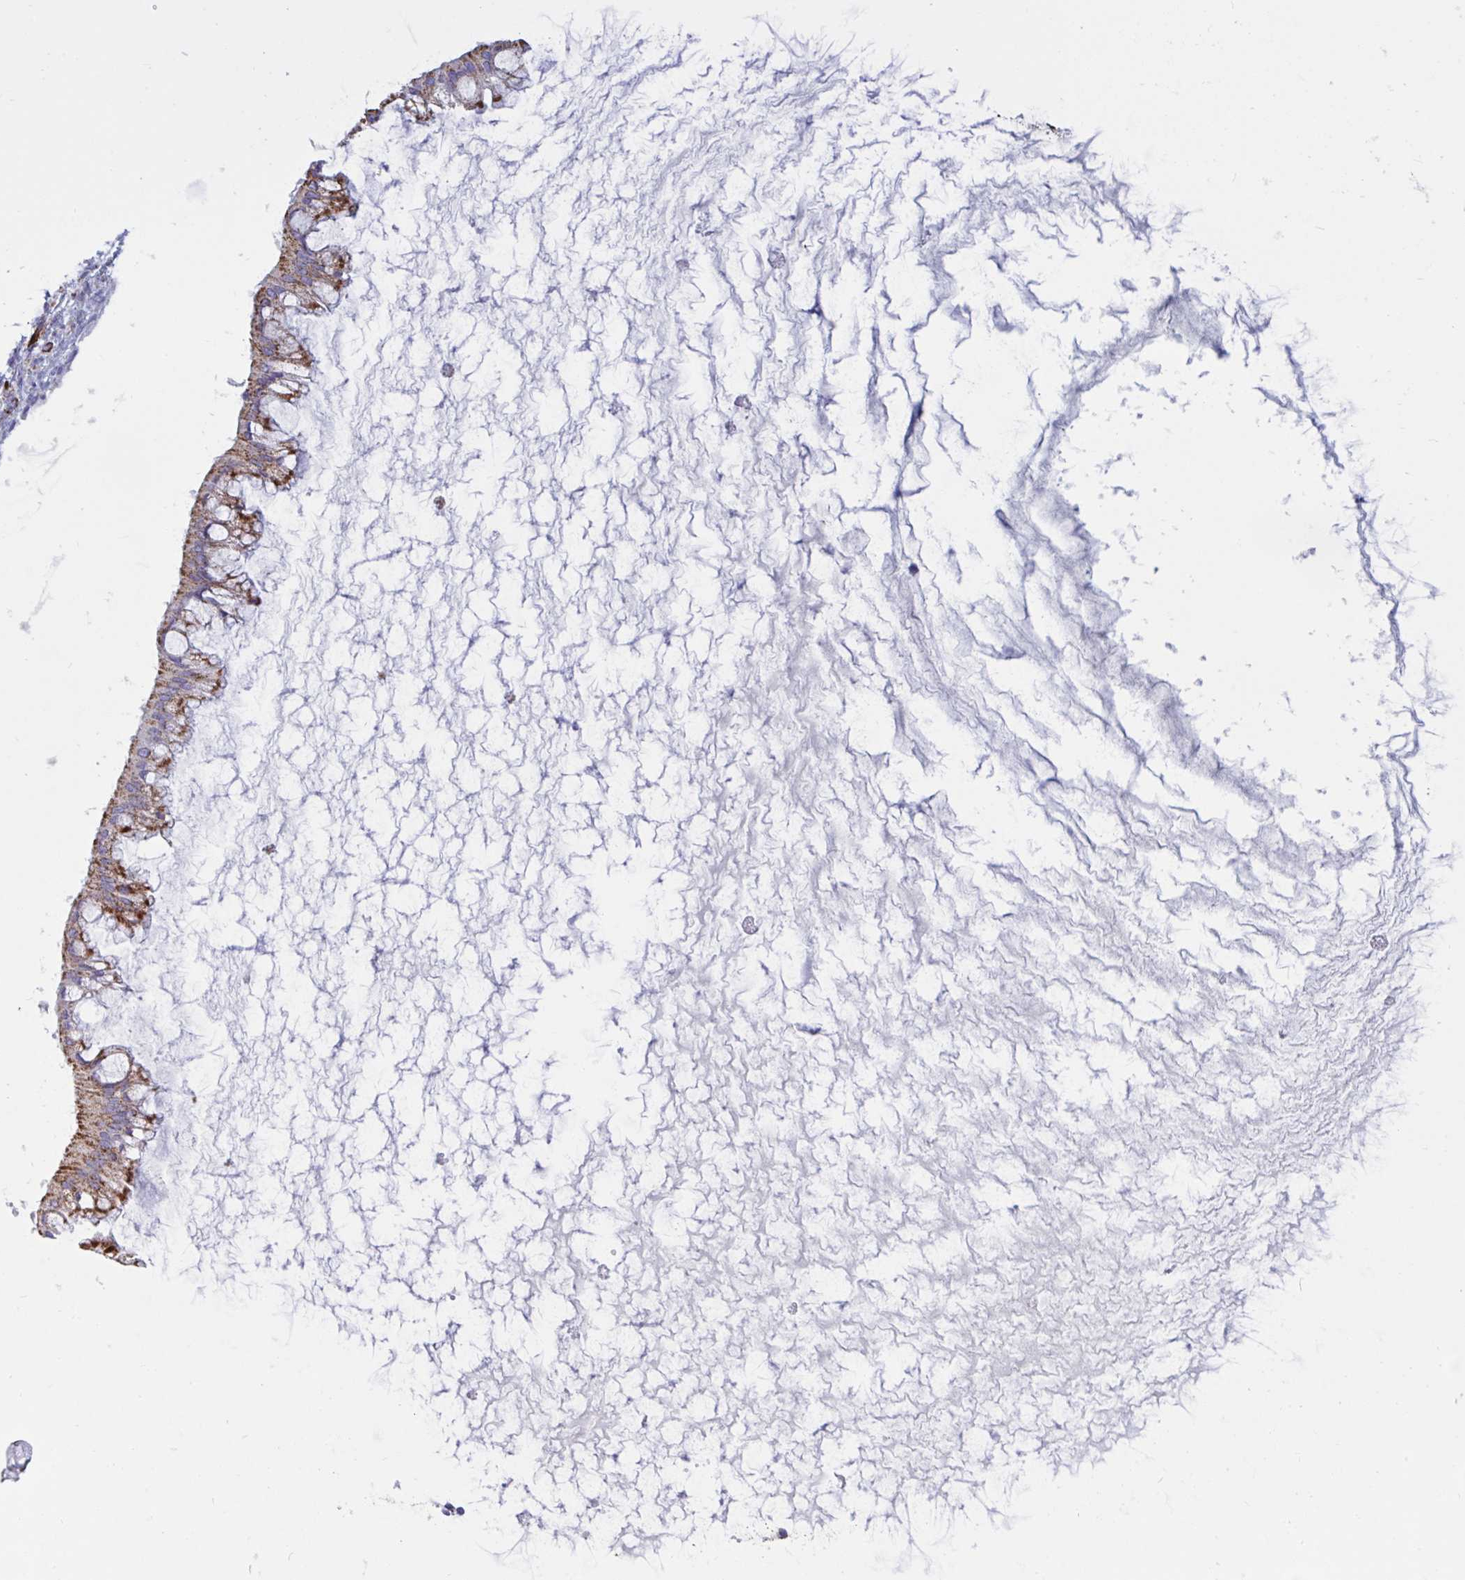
{"staining": {"intensity": "moderate", "quantity": ">75%", "location": "cytoplasmic/membranous"}, "tissue": "ovarian cancer", "cell_type": "Tumor cells", "image_type": "cancer", "snomed": [{"axis": "morphology", "description": "Cystadenocarcinoma, mucinous, NOS"}, {"axis": "topography", "description": "Ovary"}], "caption": "Immunohistochemical staining of mucinous cystadenocarcinoma (ovarian) reveals moderate cytoplasmic/membranous protein positivity in about >75% of tumor cells. The staining is performed using DAB (3,3'-diaminobenzidine) brown chromogen to label protein expression. The nuclei are counter-stained blue using hematoxylin.", "gene": "HSPE1", "patient": {"sex": "female", "age": 73}}